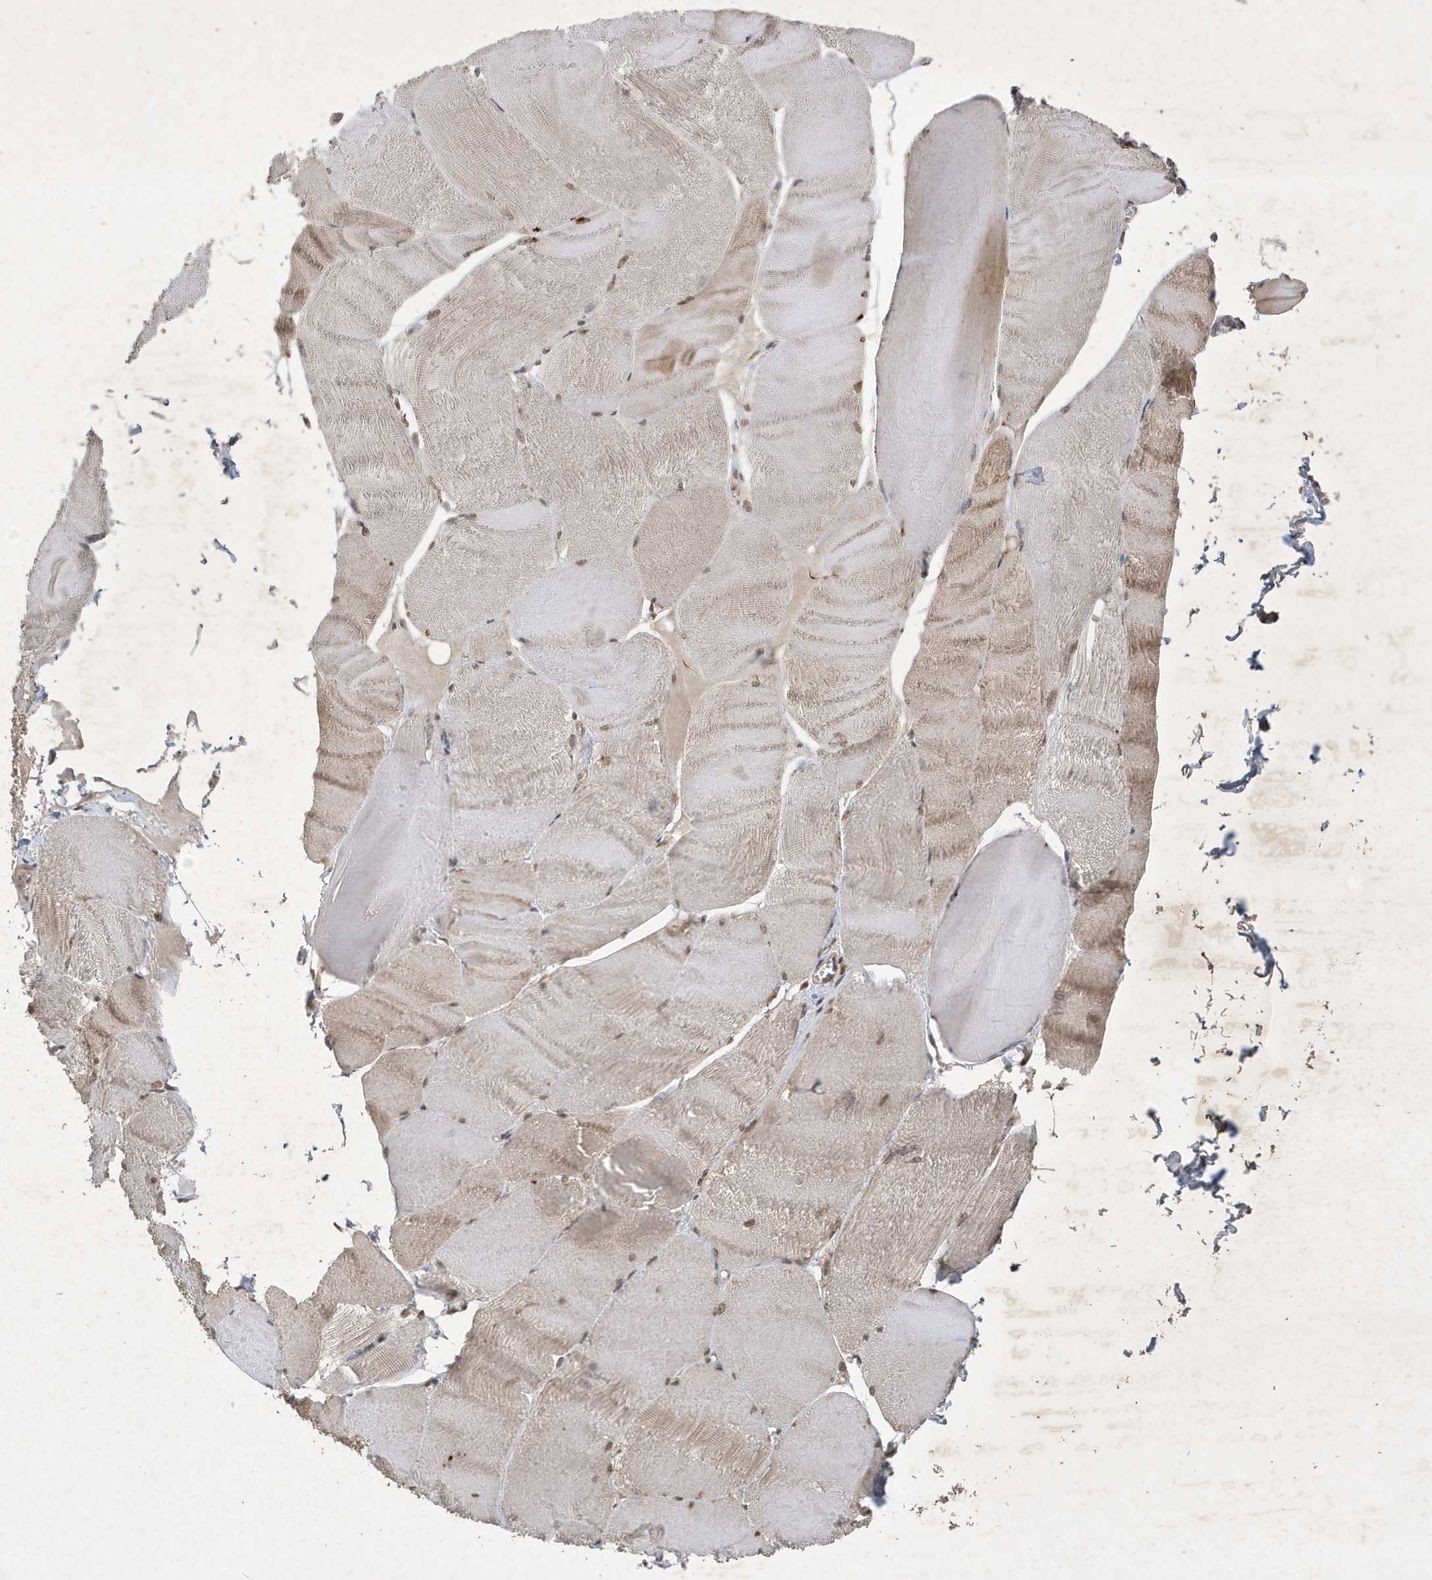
{"staining": {"intensity": "moderate", "quantity": "25%-75%", "location": "cytoplasmic/membranous,nuclear"}, "tissue": "skeletal muscle", "cell_type": "Myocytes", "image_type": "normal", "snomed": [{"axis": "morphology", "description": "Normal tissue, NOS"}, {"axis": "morphology", "description": "Basal cell carcinoma"}, {"axis": "topography", "description": "Skeletal muscle"}], "caption": "Protein expression analysis of unremarkable skeletal muscle reveals moderate cytoplasmic/membranous,nuclear expression in about 25%-75% of myocytes.", "gene": "STX10", "patient": {"sex": "female", "age": 64}}